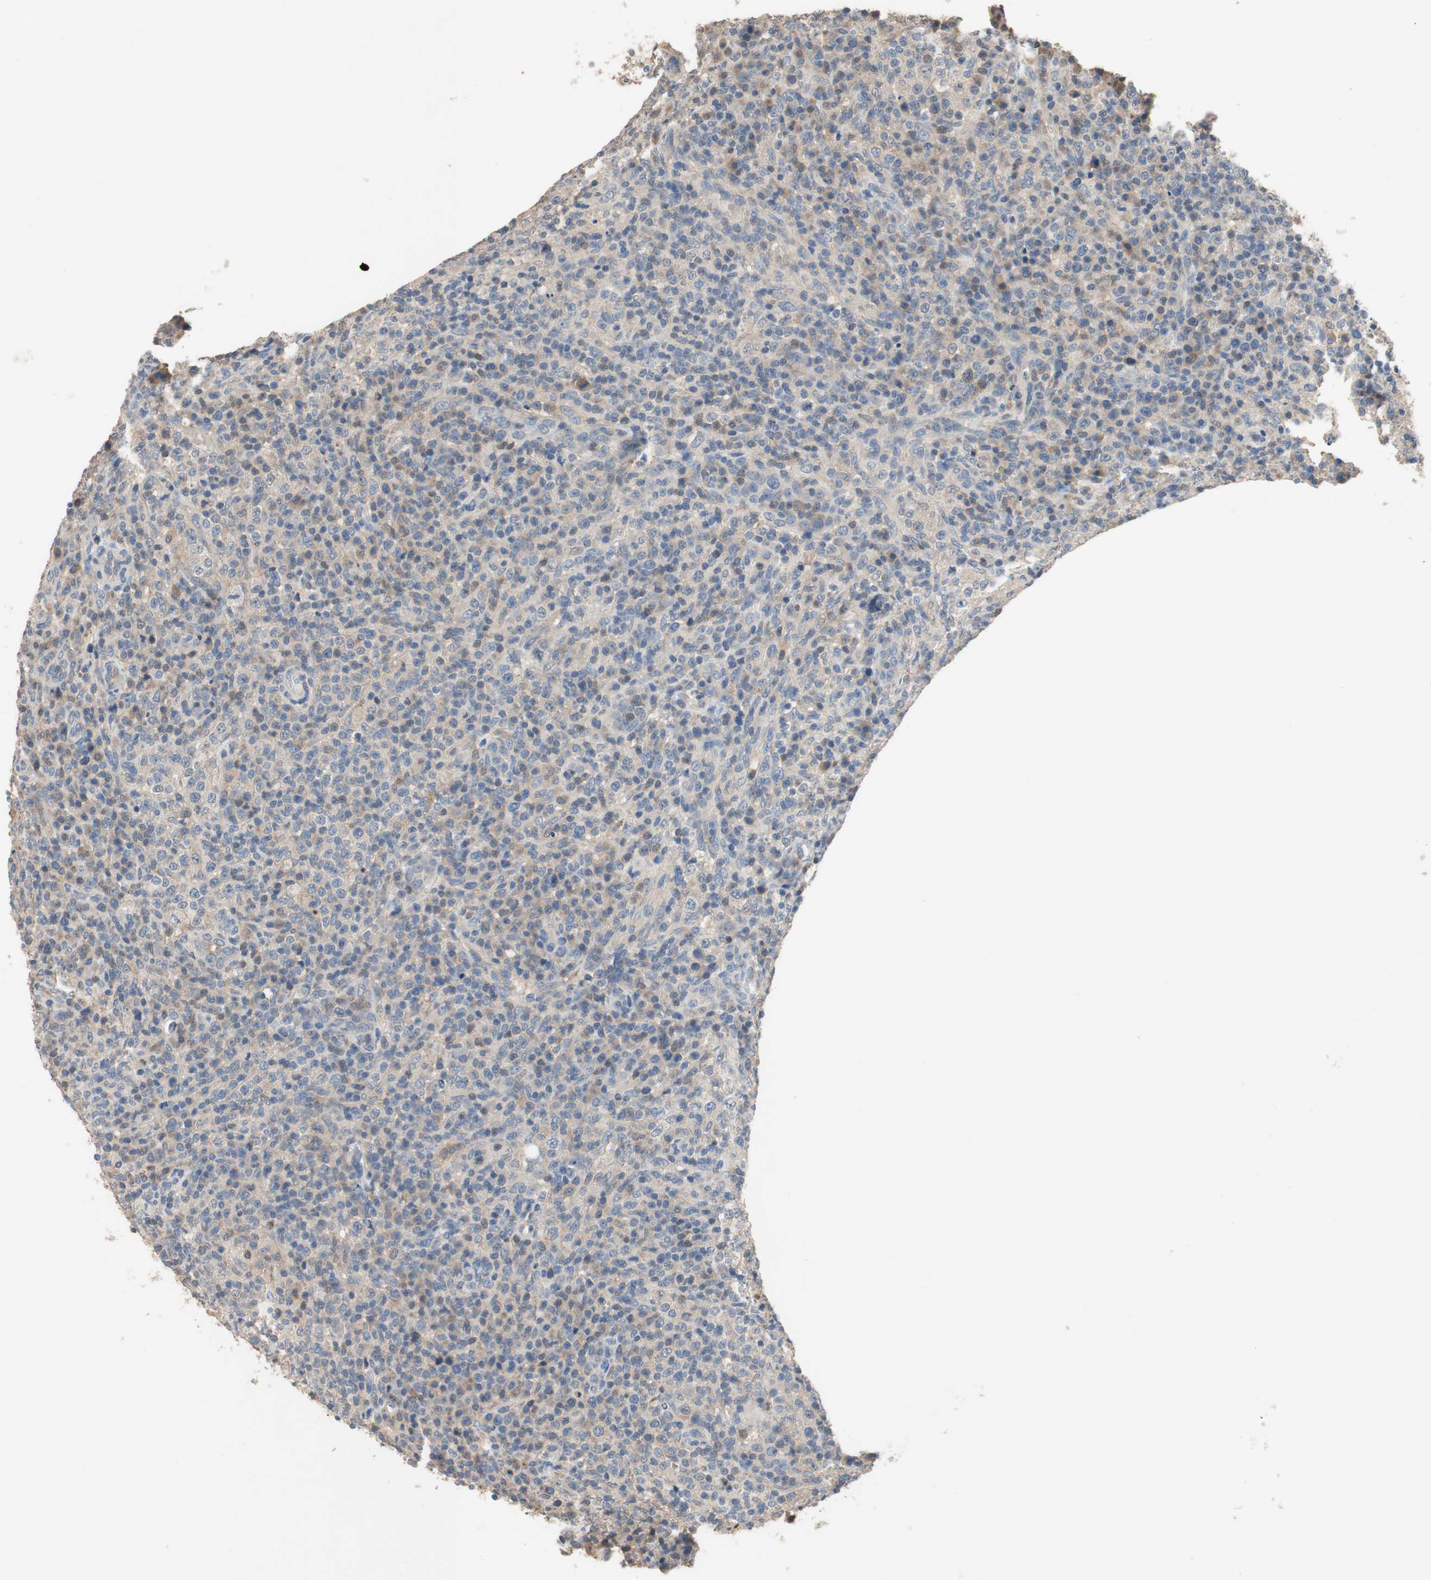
{"staining": {"intensity": "weak", "quantity": "<25%", "location": "cytoplasmic/membranous"}, "tissue": "lymphoma", "cell_type": "Tumor cells", "image_type": "cancer", "snomed": [{"axis": "morphology", "description": "Malignant lymphoma, non-Hodgkin's type, High grade"}, {"axis": "topography", "description": "Lymph node"}], "caption": "Tumor cells show no significant protein staining in high-grade malignant lymphoma, non-Hodgkin's type. (DAB immunohistochemistry, high magnification).", "gene": "ADAP1", "patient": {"sex": "female", "age": 76}}